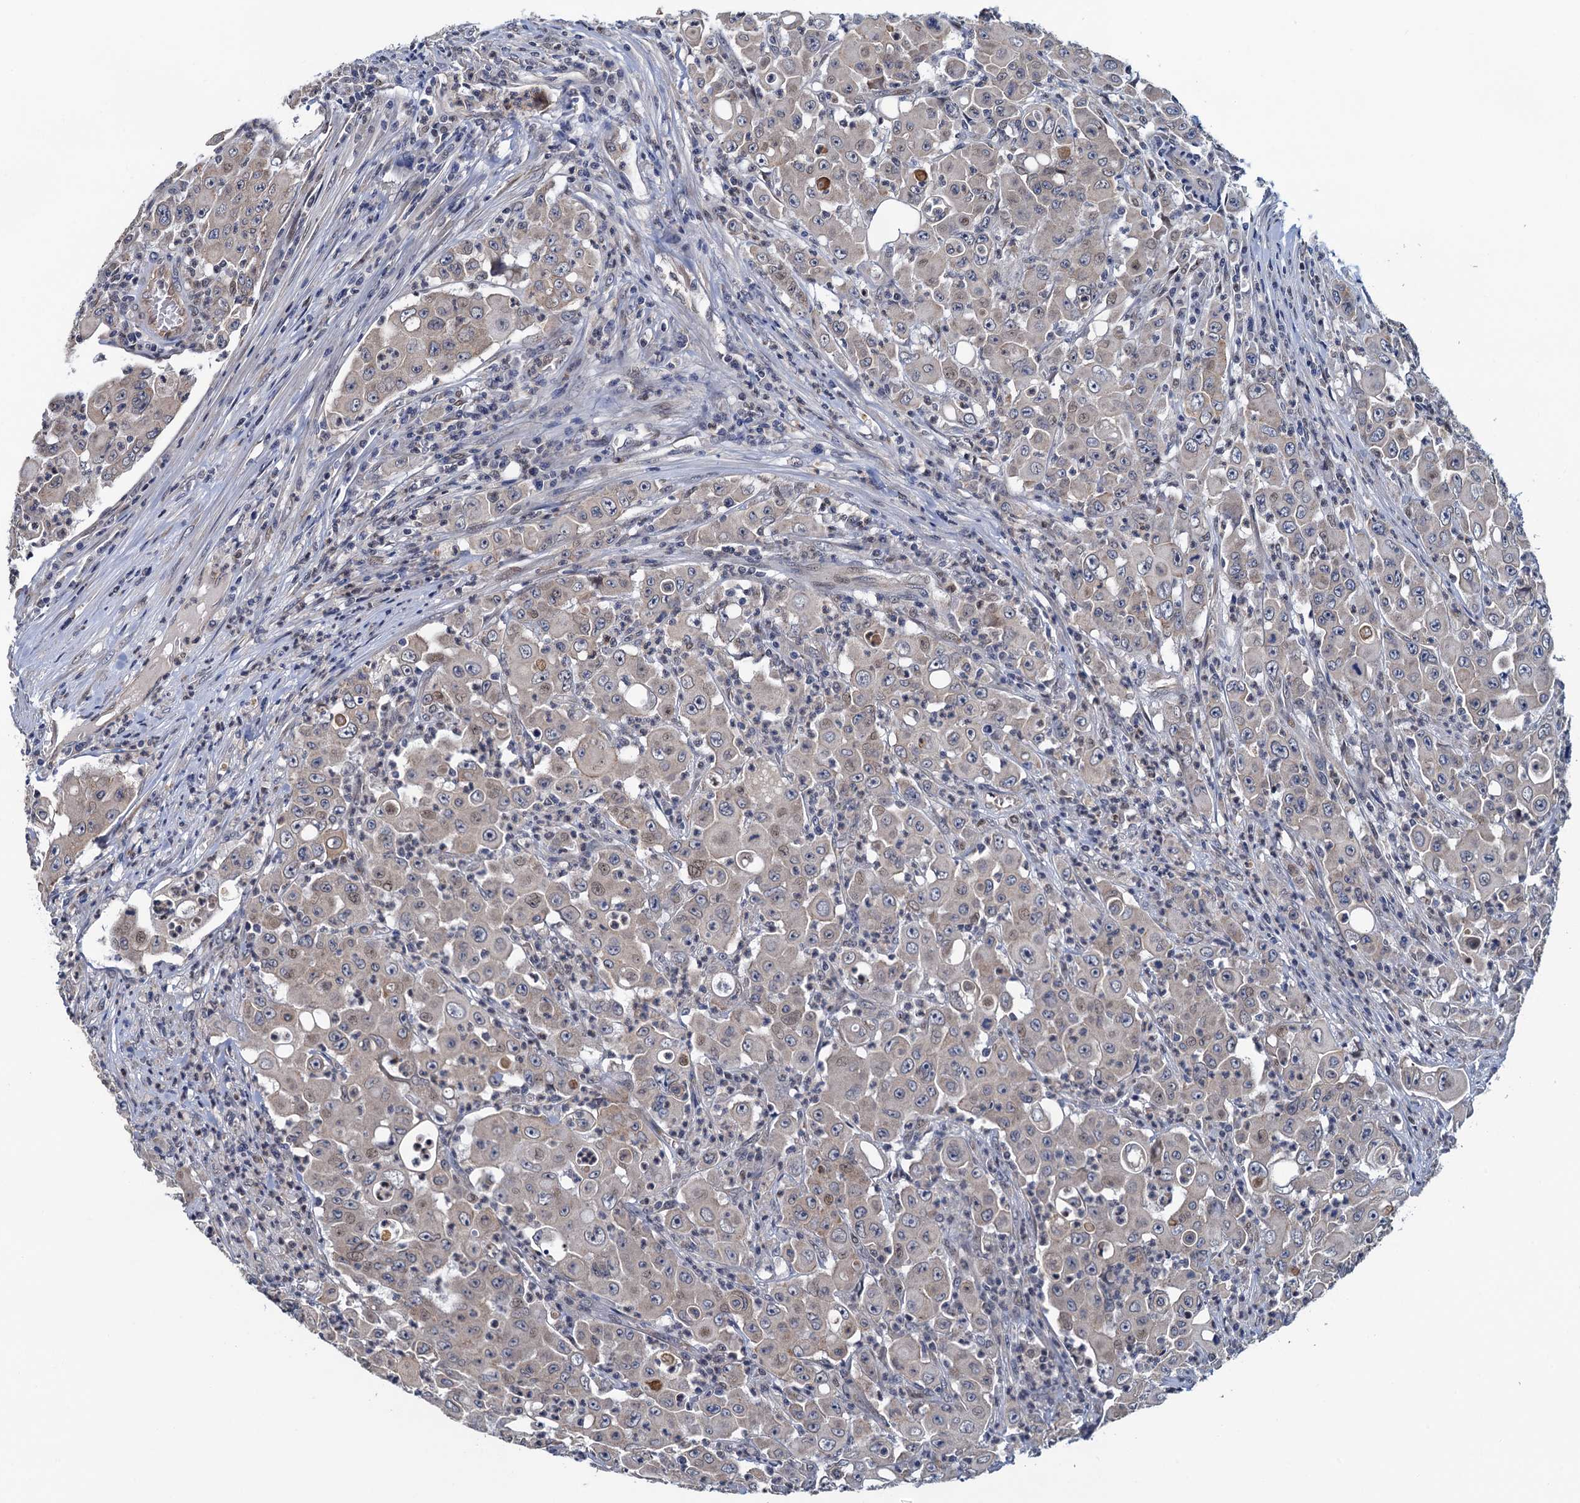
{"staining": {"intensity": "weak", "quantity": "<25%", "location": "cytoplasmic/membranous"}, "tissue": "colorectal cancer", "cell_type": "Tumor cells", "image_type": "cancer", "snomed": [{"axis": "morphology", "description": "Adenocarcinoma, NOS"}, {"axis": "topography", "description": "Colon"}], "caption": "Immunohistochemistry micrograph of human adenocarcinoma (colorectal) stained for a protein (brown), which displays no staining in tumor cells. (Brightfield microscopy of DAB (3,3'-diaminobenzidine) immunohistochemistry (IHC) at high magnification).", "gene": "EVX2", "patient": {"sex": "male", "age": 51}}